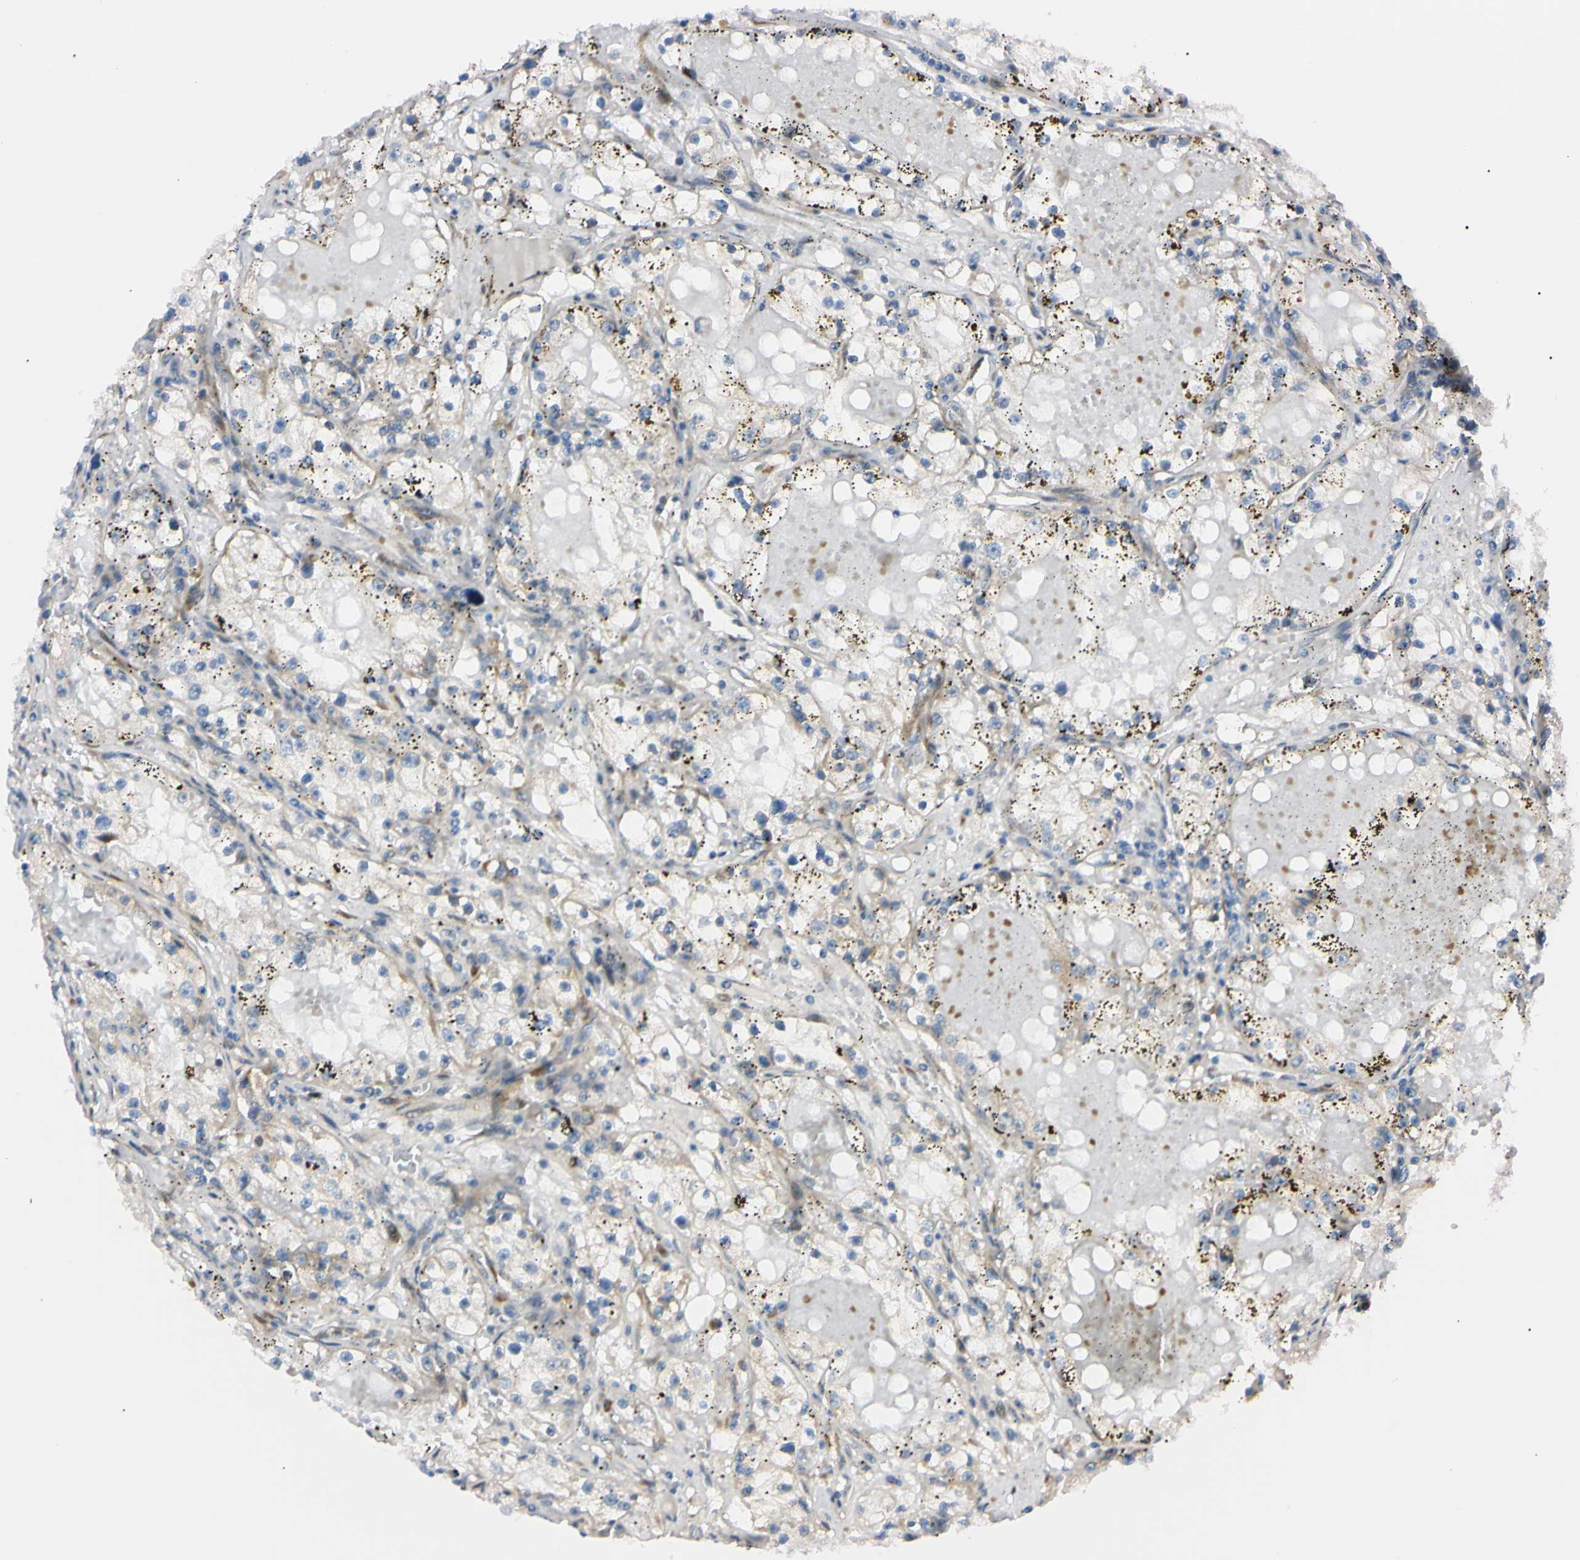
{"staining": {"intensity": "weak", "quantity": "<25%", "location": "cytoplasmic/membranous"}, "tissue": "renal cancer", "cell_type": "Tumor cells", "image_type": "cancer", "snomed": [{"axis": "morphology", "description": "Adenocarcinoma, NOS"}, {"axis": "topography", "description": "Kidney"}], "caption": "The photomicrograph reveals no significant staining in tumor cells of renal cancer (adenocarcinoma). (Stains: DAB (3,3'-diaminobenzidine) immunohistochemistry (IHC) with hematoxylin counter stain, Microscopy: brightfield microscopy at high magnification).", "gene": "IER3IP1", "patient": {"sex": "male", "age": 56}}